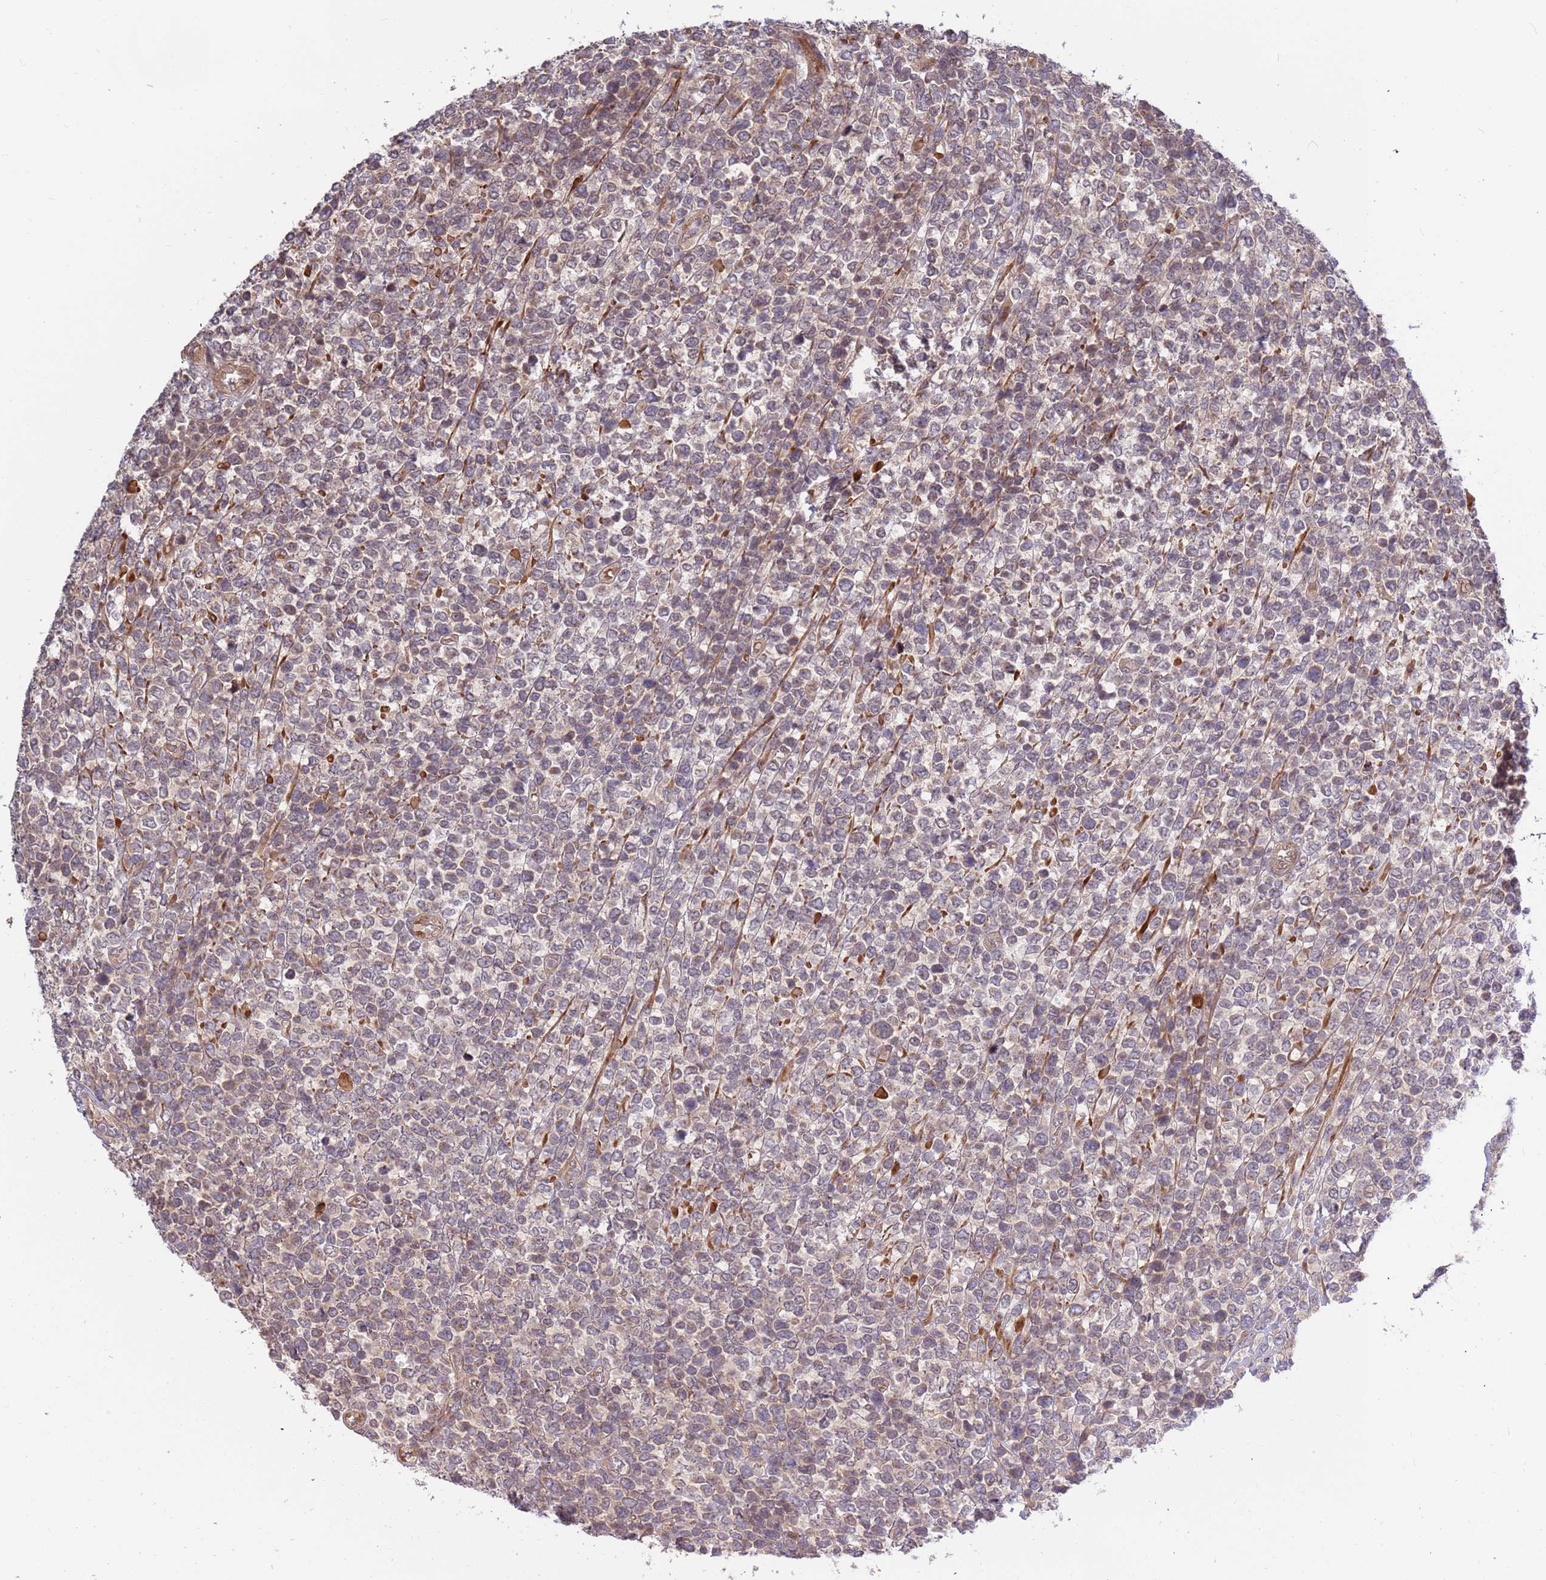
{"staining": {"intensity": "negative", "quantity": "none", "location": "none"}, "tissue": "lymphoma", "cell_type": "Tumor cells", "image_type": "cancer", "snomed": [{"axis": "morphology", "description": "Malignant lymphoma, non-Hodgkin's type, High grade"}, {"axis": "topography", "description": "Soft tissue"}], "caption": "DAB immunohistochemical staining of human lymphoma exhibits no significant staining in tumor cells.", "gene": "HAUS3", "patient": {"sex": "female", "age": 56}}